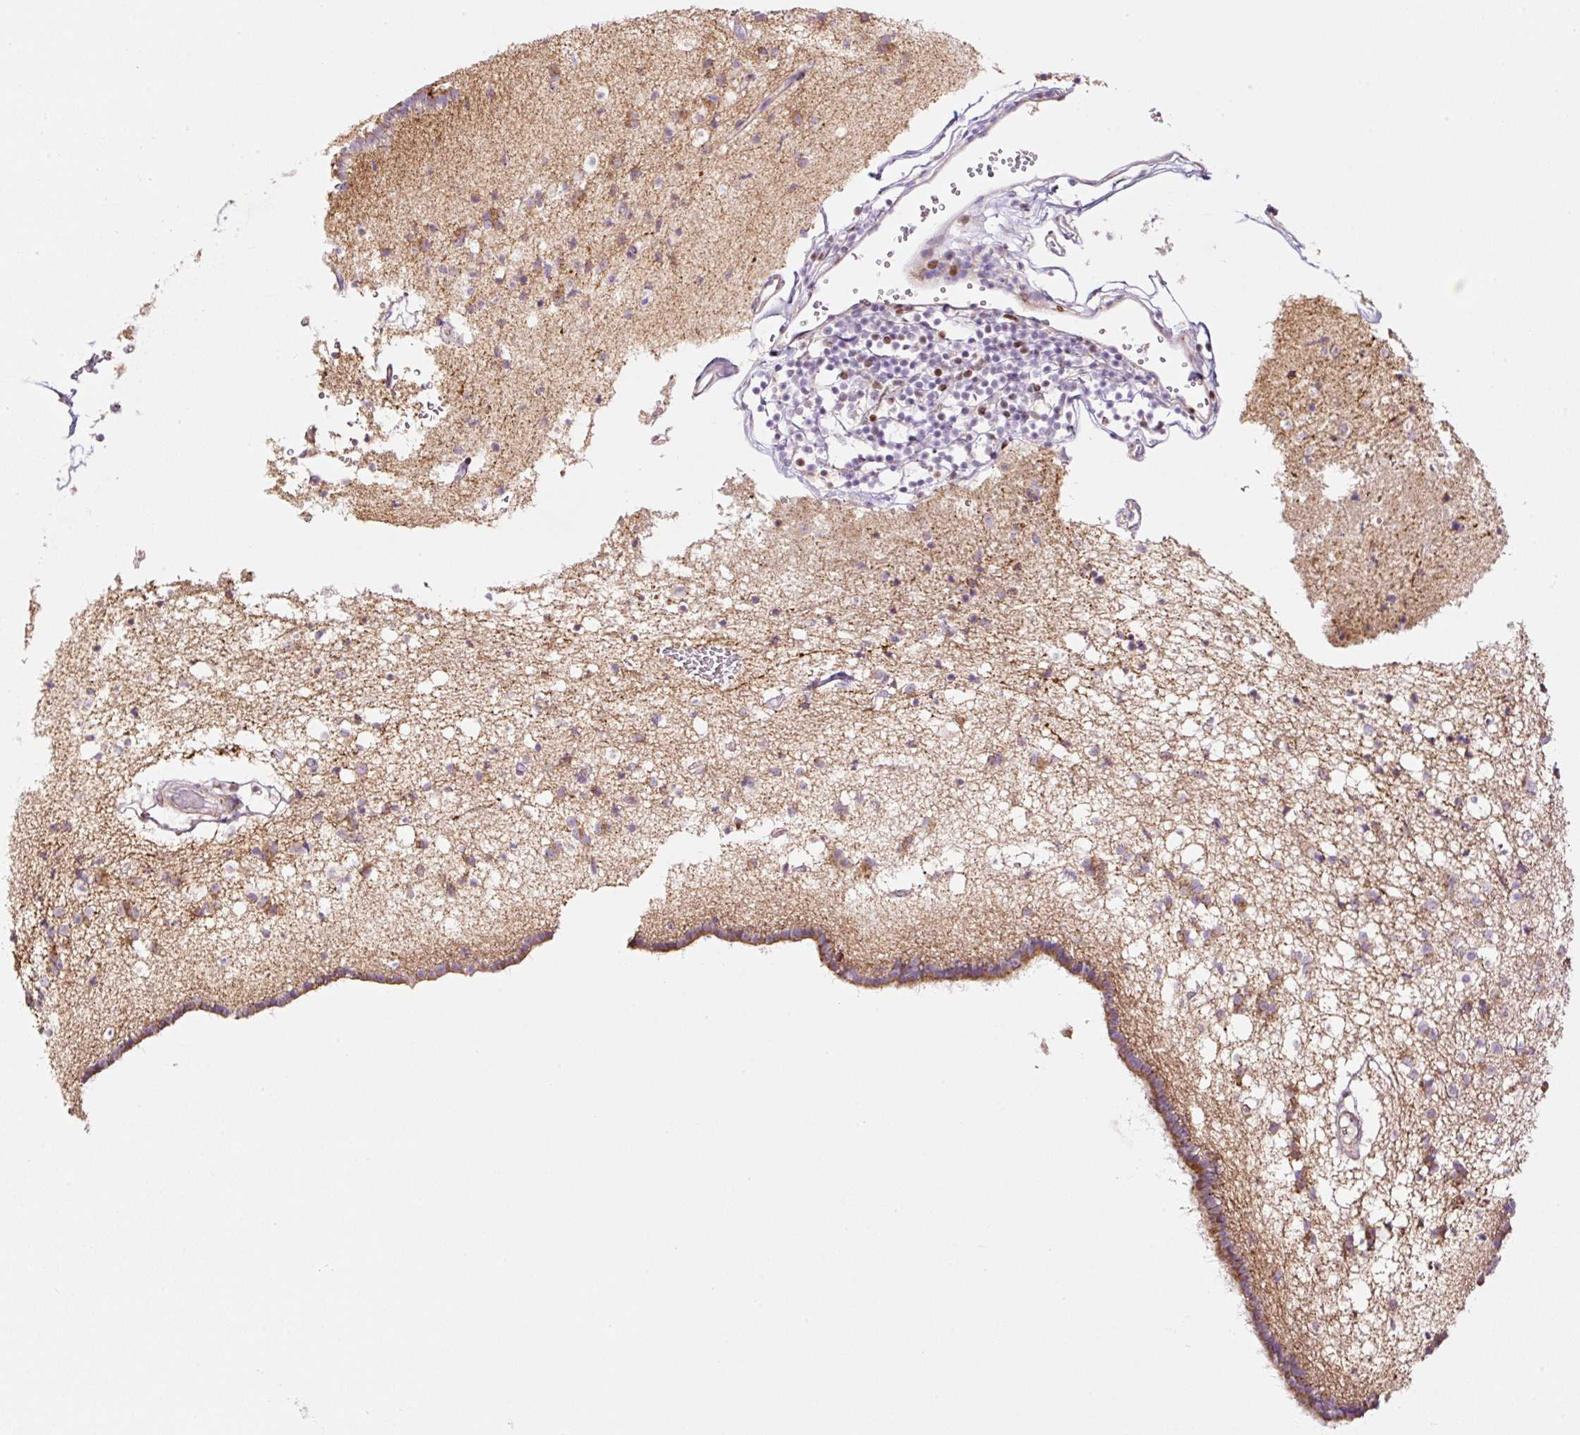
{"staining": {"intensity": "moderate", "quantity": "<25%", "location": "cytoplasmic/membranous"}, "tissue": "caudate", "cell_type": "Glial cells", "image_type": "normal", "snomed": [{"axis": "morphology", "description": "Normal tissue, NOS"}, {"axis": "topography", "description": "Lateral ventricle wall"}], "caption": "Immunohistochemistry (DAB) staining of normal human caudate displays moderate cytoplasmic/membranous protein positivity in about <25% of glial cells.", "gene": "TMEM8B", "patient": {"sex": "male", "age": 58}}